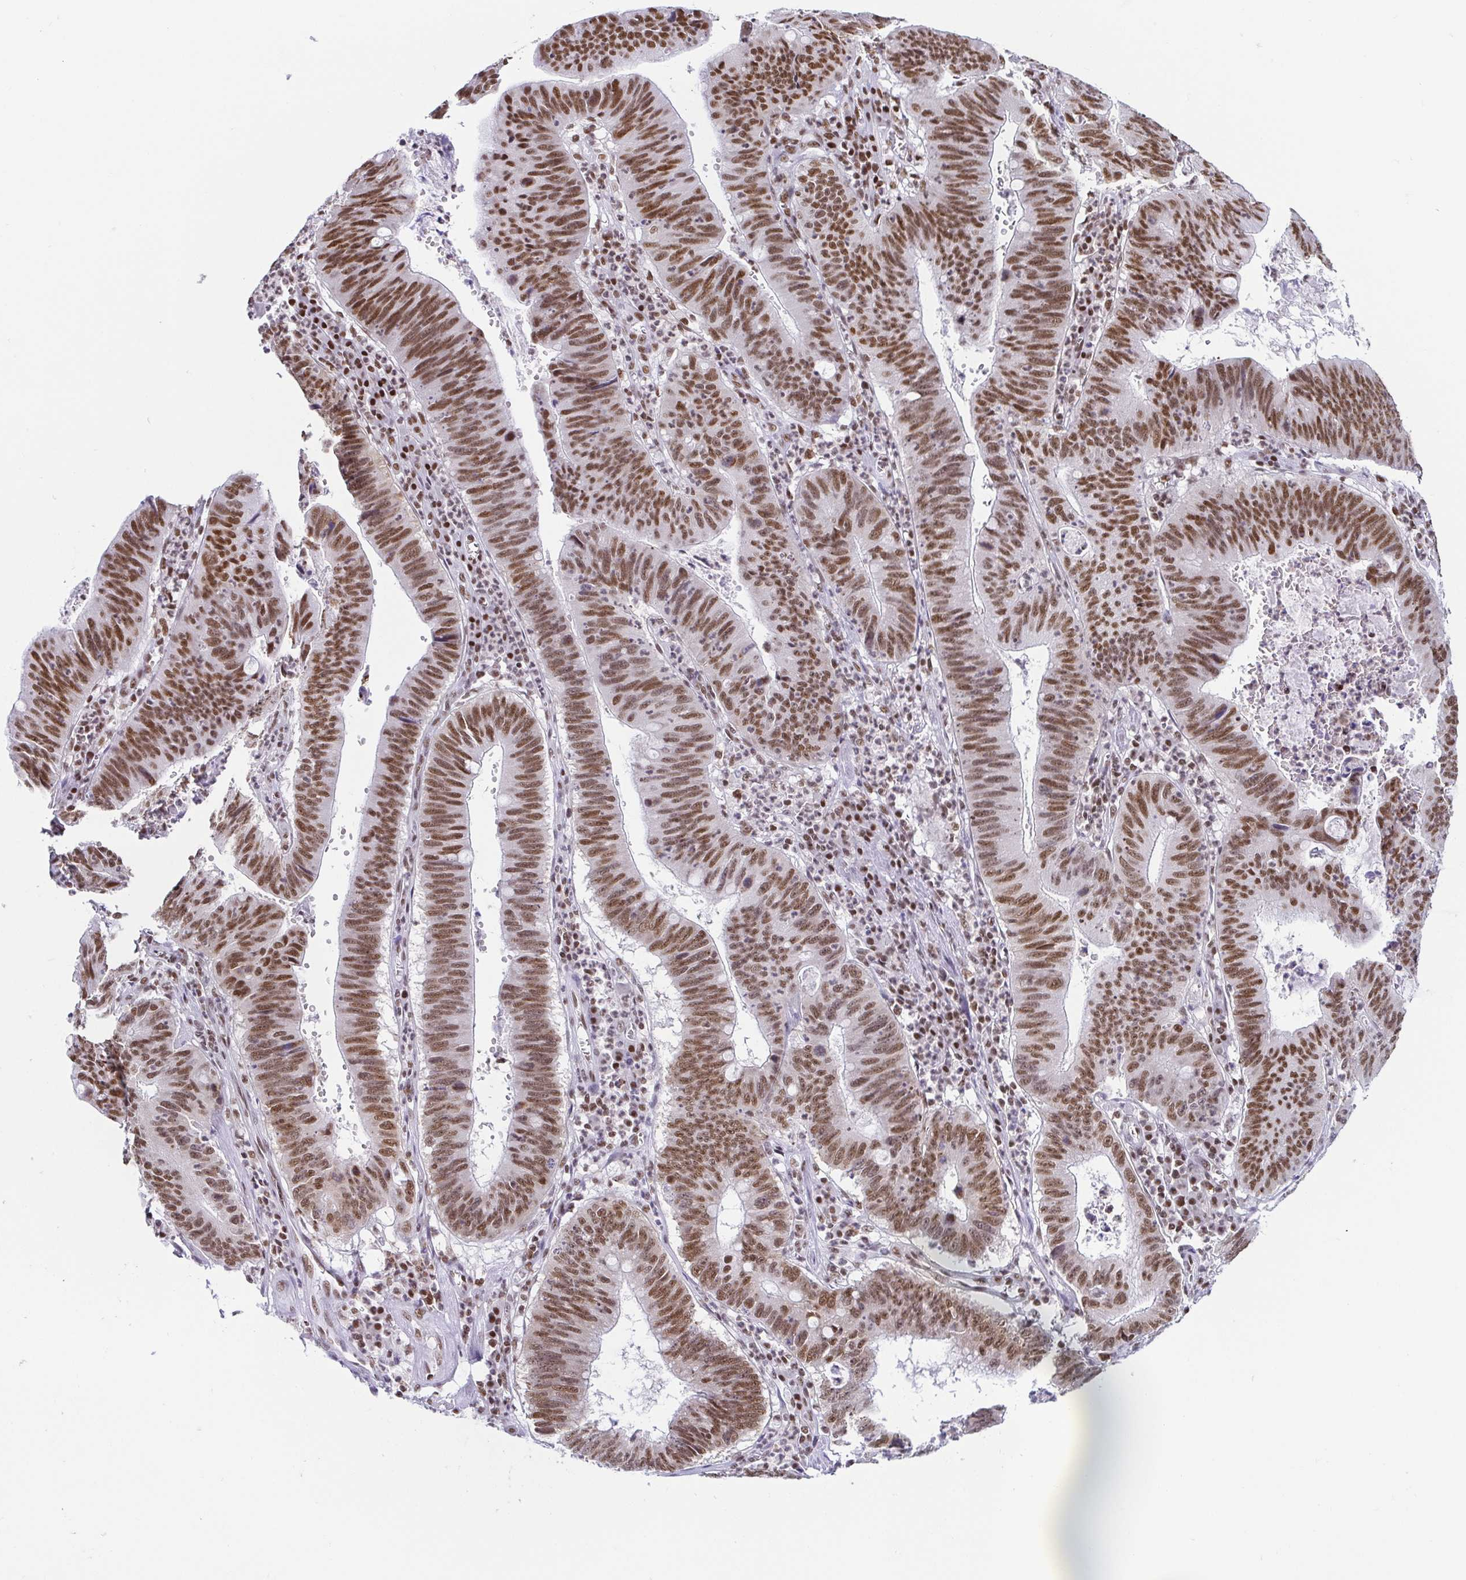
{"staining": {"intensity": "moderate", "quantity": ">75%", "location": "nuclear"}, "tissue": "stomach cancer", "cell_type": "Tumor cells", "image_type": "cancer", "snomed": [{"axis": "morphology", "description": "Adenocarcinoma, NOS"}, {"axis": "topography", "description": "Stomach"}], "caption": "IHC (DAB (3,3'-diaminobenzidine)) staining of stomach adenocarcinoma displays moderate nuclear protein positivity in about >75% of tumor cells.", "gene": "EWSR1", "patient": {"sex": "male", "age": 59}}